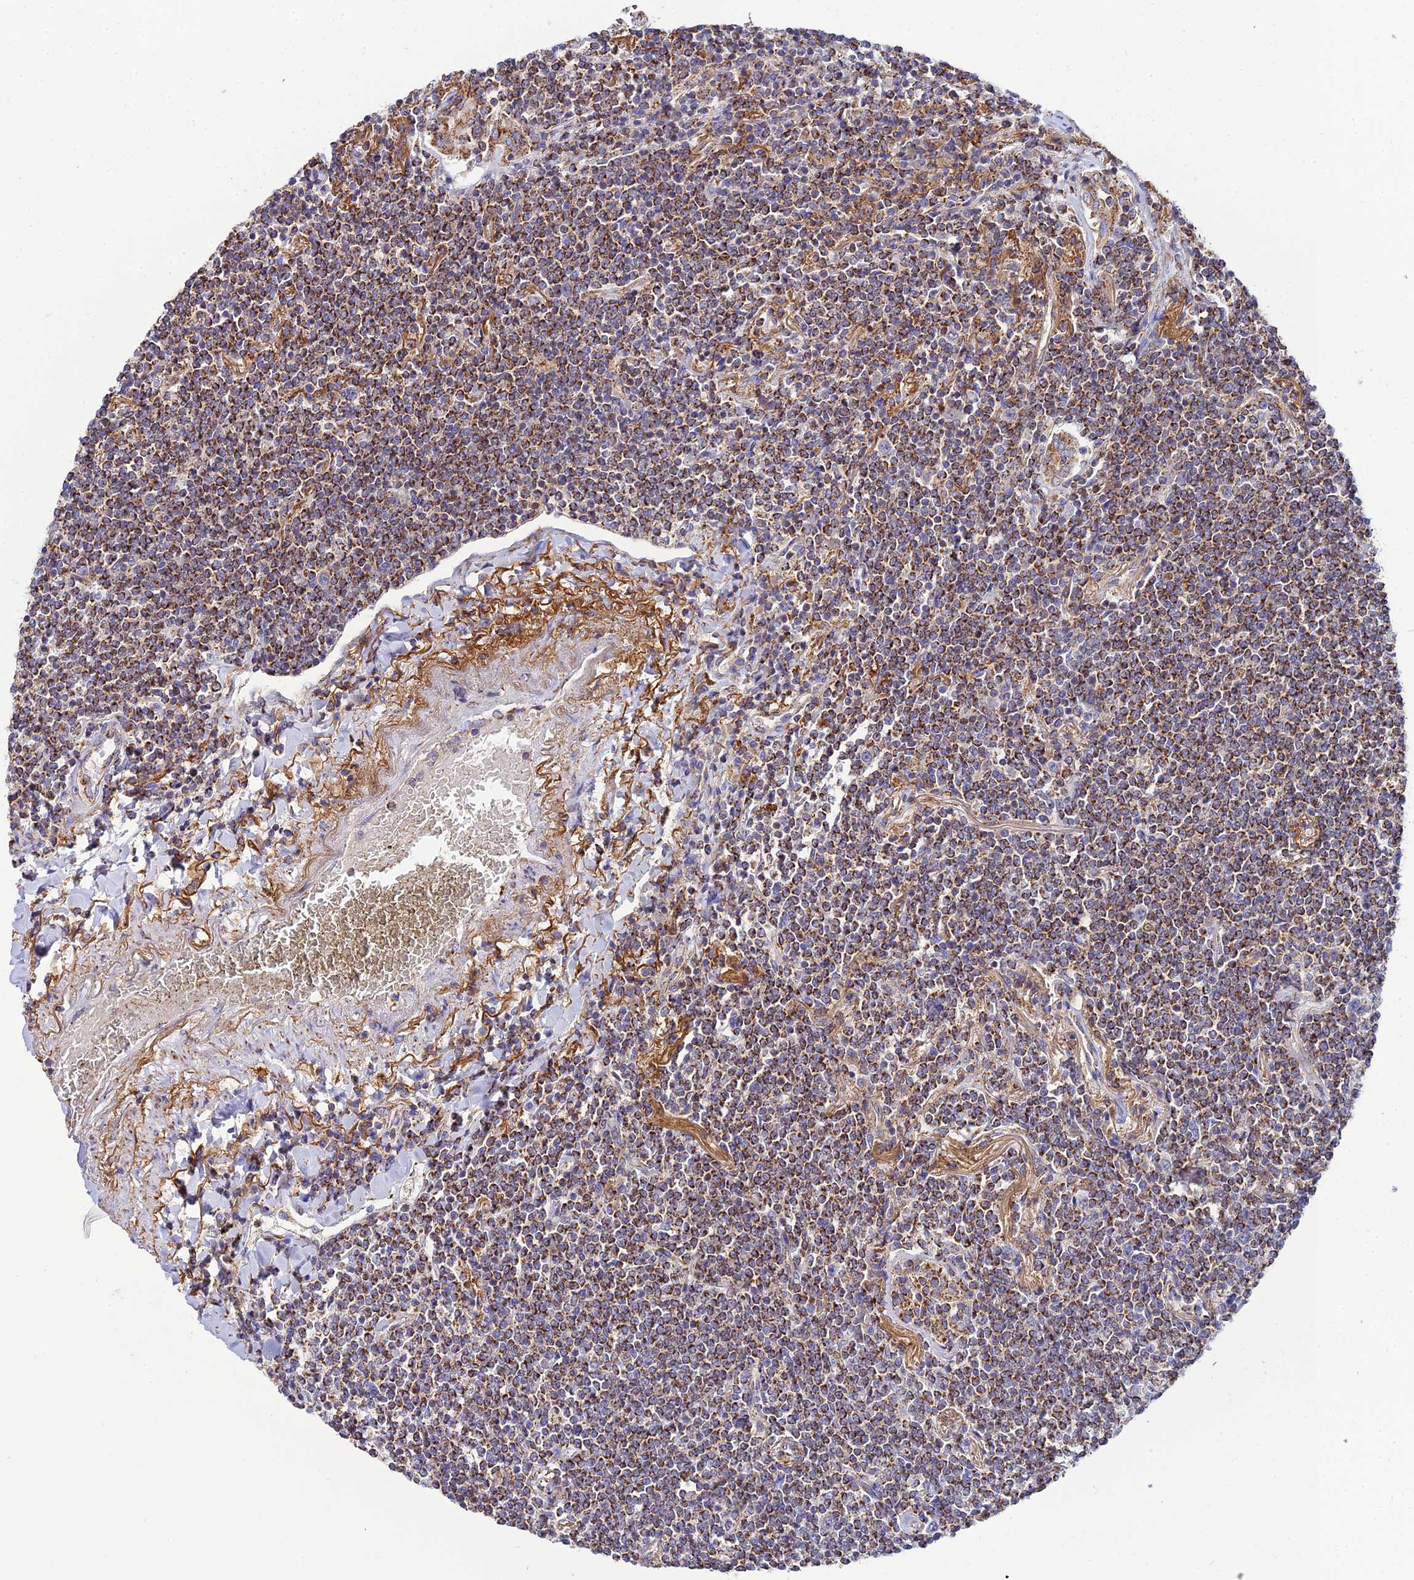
{"staining": {"intensity": "strong", "quantity": ">75%", "location": "cytoplasmic/membranous"}, "tissue": "lymphoma", "cell_type": "Tumor cells", "image_type": "cancer", "snomed": [{"axis": "morphology", "description": "Malignant lymphoma, non-Hodgkin's type, Low grade"}, {"axis": "topography", "description": "Lung"}], "caption": "Malignant lymphoma, non-Hodgkin's type (low-grade) tissue exhibits strong cytoplasmic/membranous staining in about >75% of tumor cells, visualized by immunohistochemistry. (brown staining indicates protein expression, while blue staining denotes nuclei).", "gene": "NIPSNAP3A", "patient": {"sex": "female", "age": 71}}